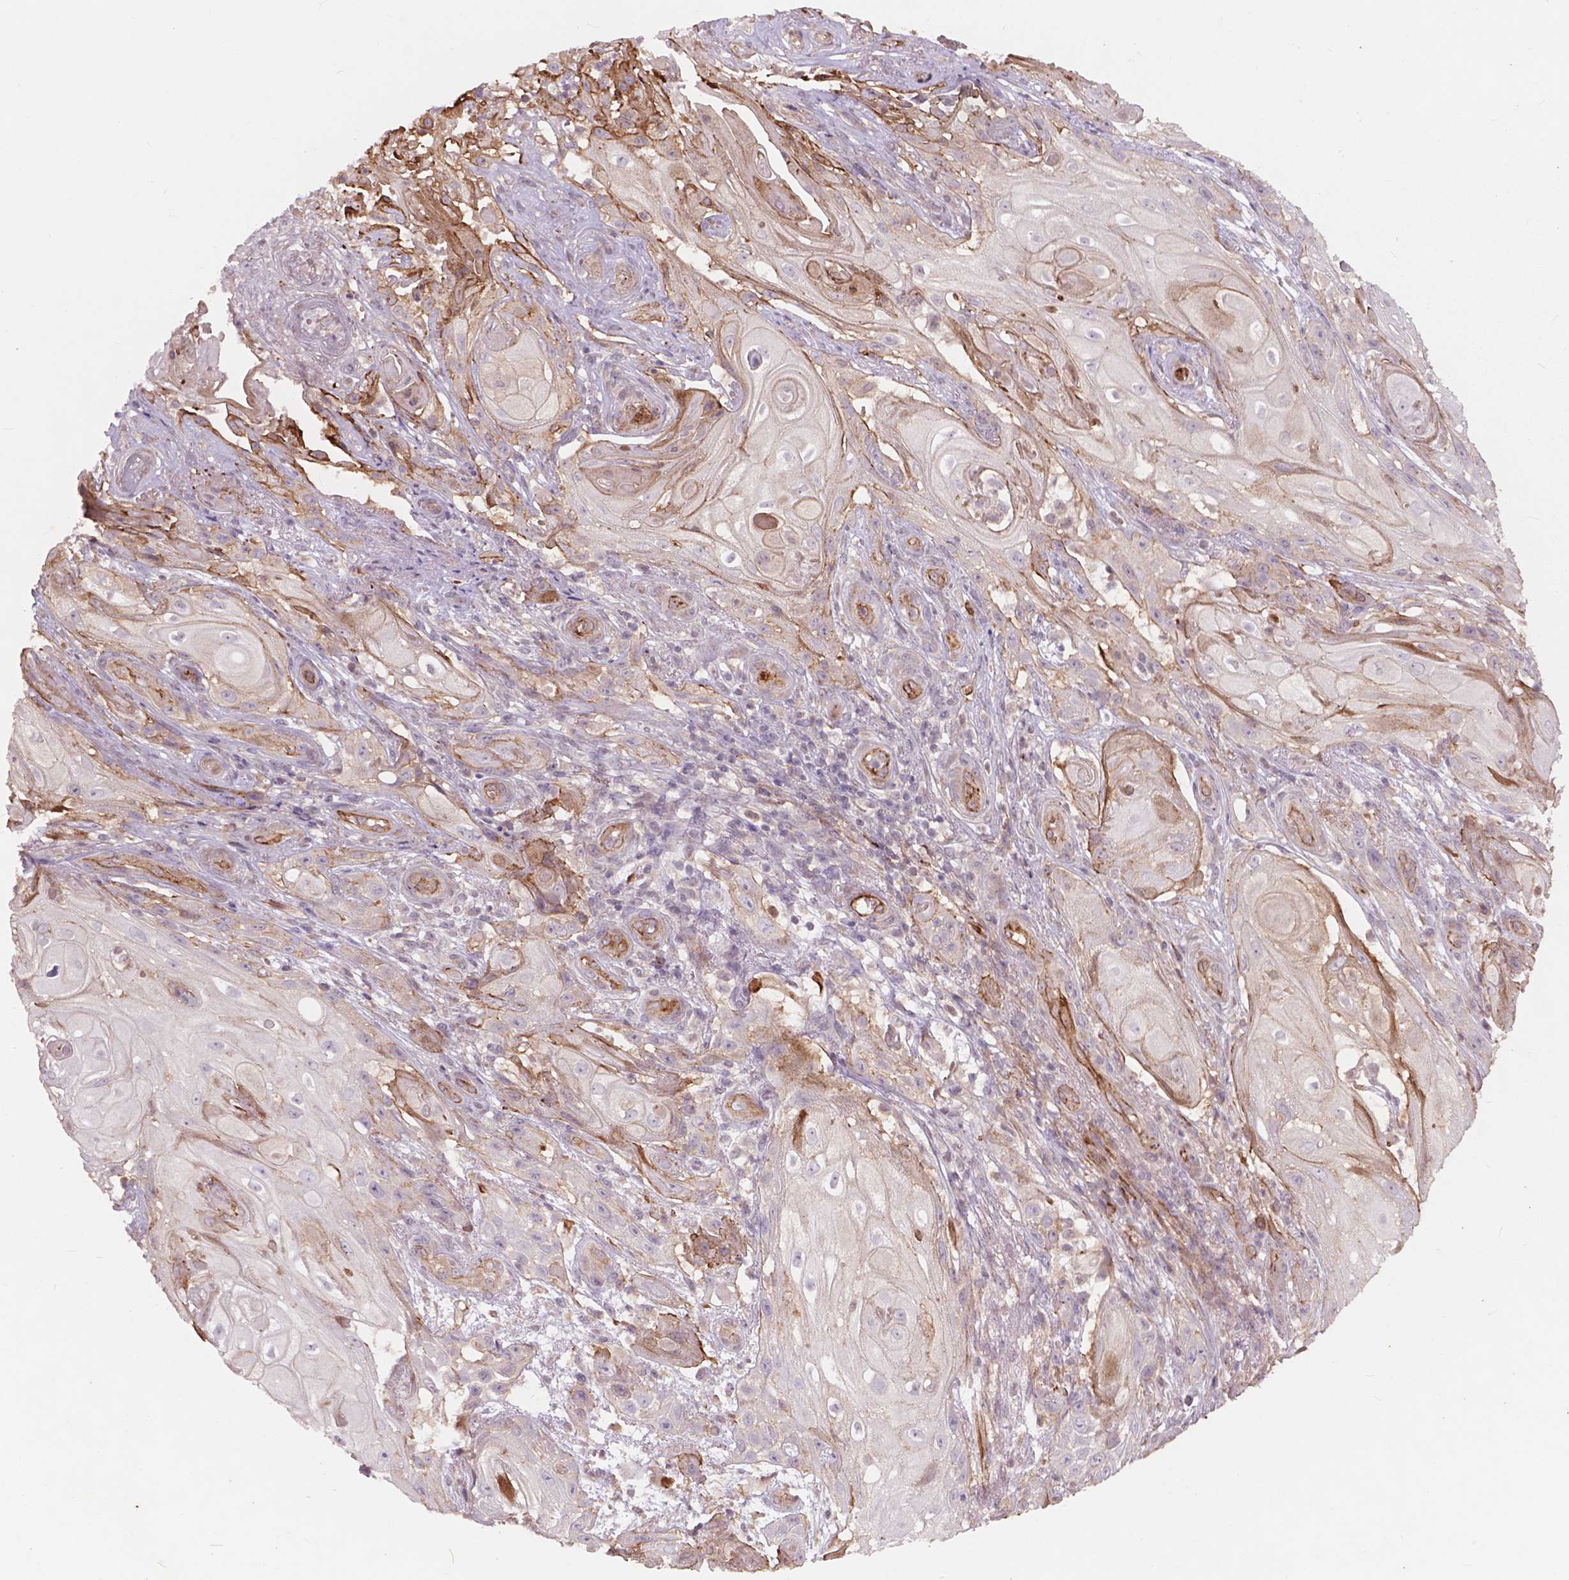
{"staining": {"intensity": "moderate", "quantity": "<25%", "location": "cytoplasmic/membranous"}, "tissue": "skin cancer", "cell_type": "Tumor cells", "image_type": "cancer", "snomed": [{"axis": "morphology", "description": "Squamous cell carcinoma, NOS"}, {"axis": "topography", "description": "Skin"}], "caption": "Immunohistochemical staining of human skin cancer exhibits moderate cytoplasmic/membranous protein expression in about <25% of tumor cells.", "gene": "RFPL4B", "patient": {"sex": "male", "age": 62}}